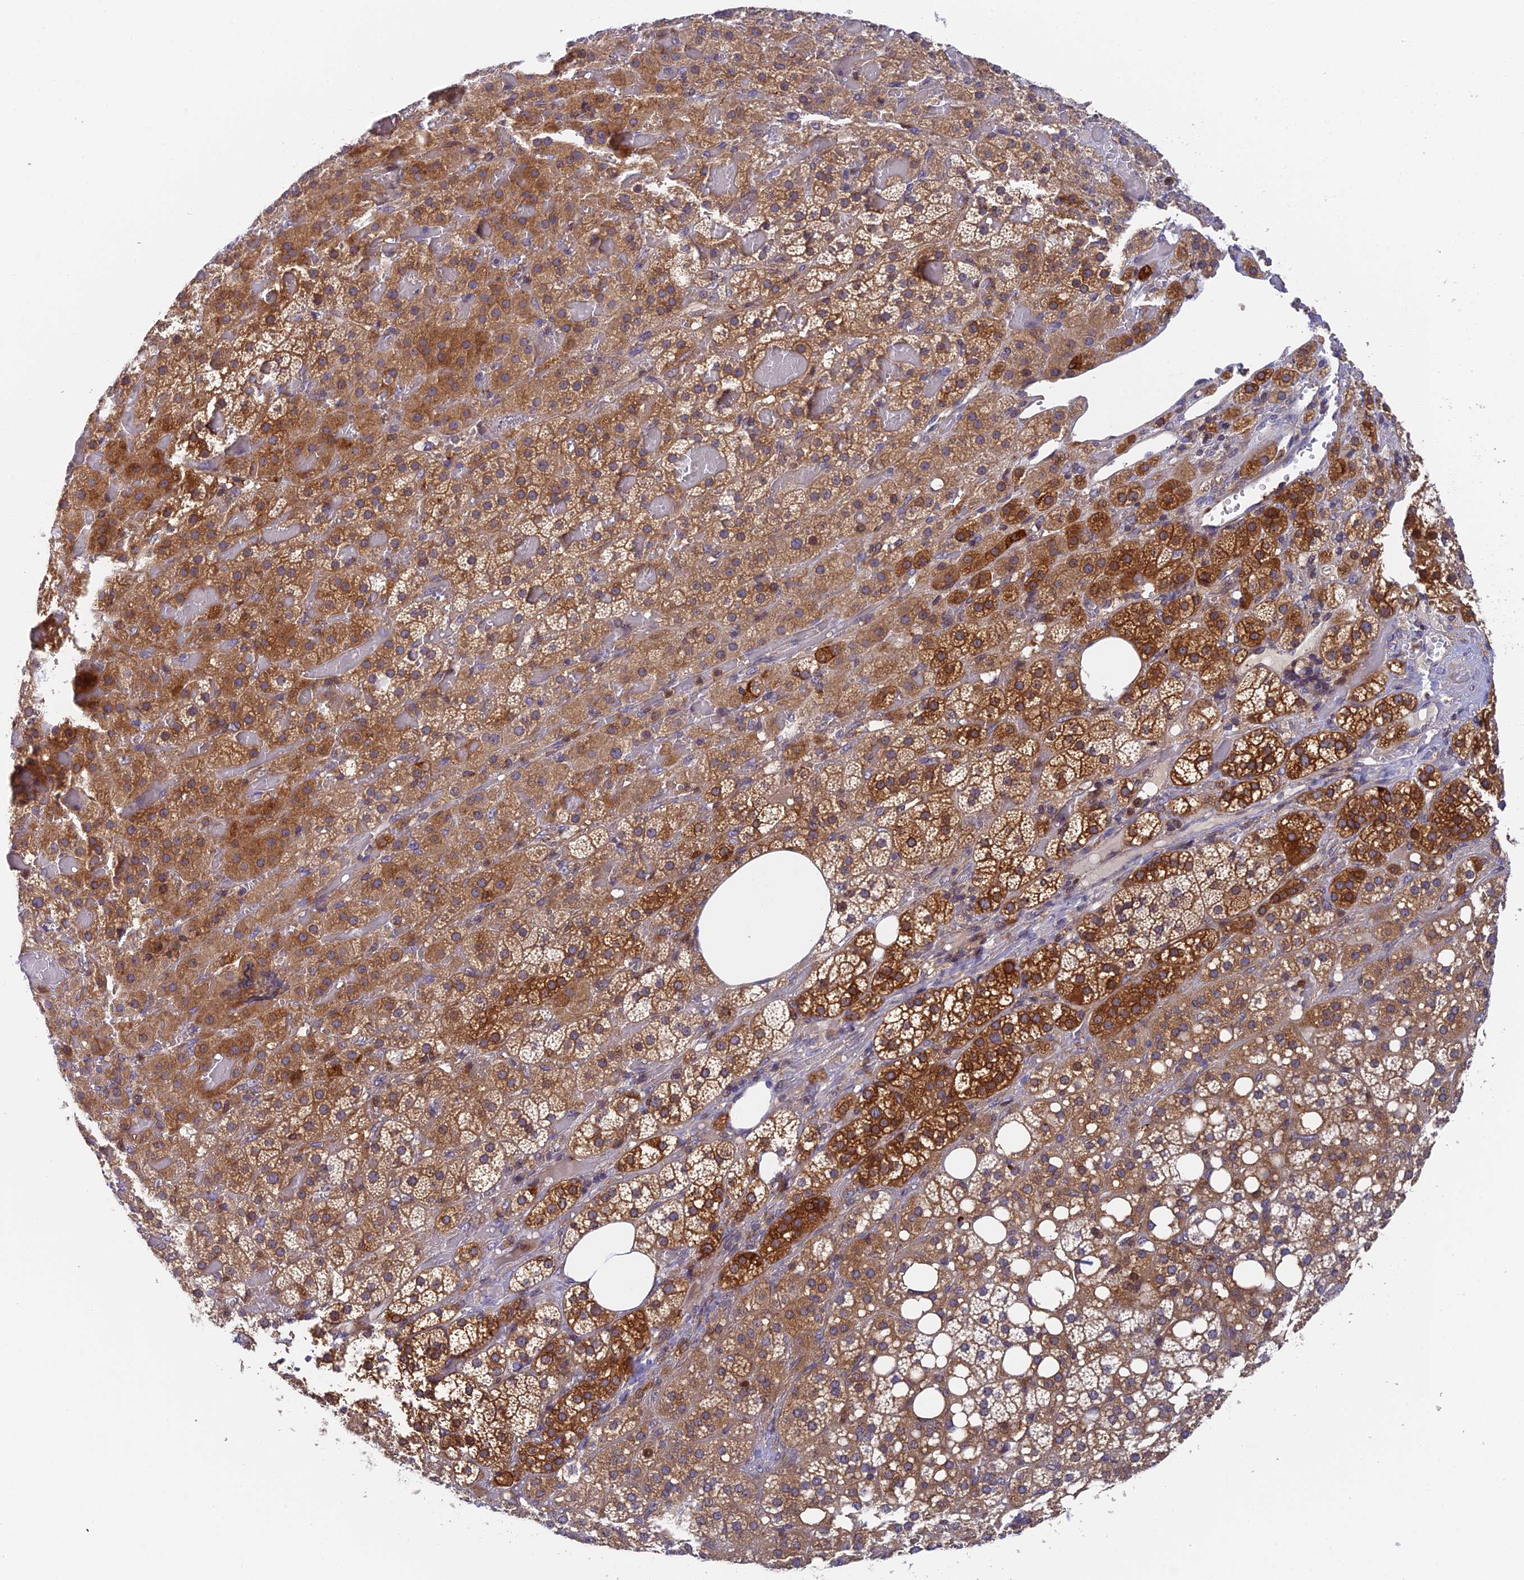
{"staining": {"intensity": "moderate", "quantity": ">75%", "location": "cytoplasmic/membranous"}, "tissue": "adrenal gland", "cell_type": "Glandular cells", "image_type": "normal", "snomed": [{"axis": "morphology", "description": "Normal tissue, NOS"}, {"axis": "topography", "description": "Adrenal gland"}], "caption": "Adrenal gland stained with immunohistochemistry demonstrates moderate cytoplasmic/membranous staining in about >75% of glandular cells. (Brightfield microscopy of DAB IHC at high magnification).", "gene": "IPO5", "patient": {"sex": "female", "age": 59}}